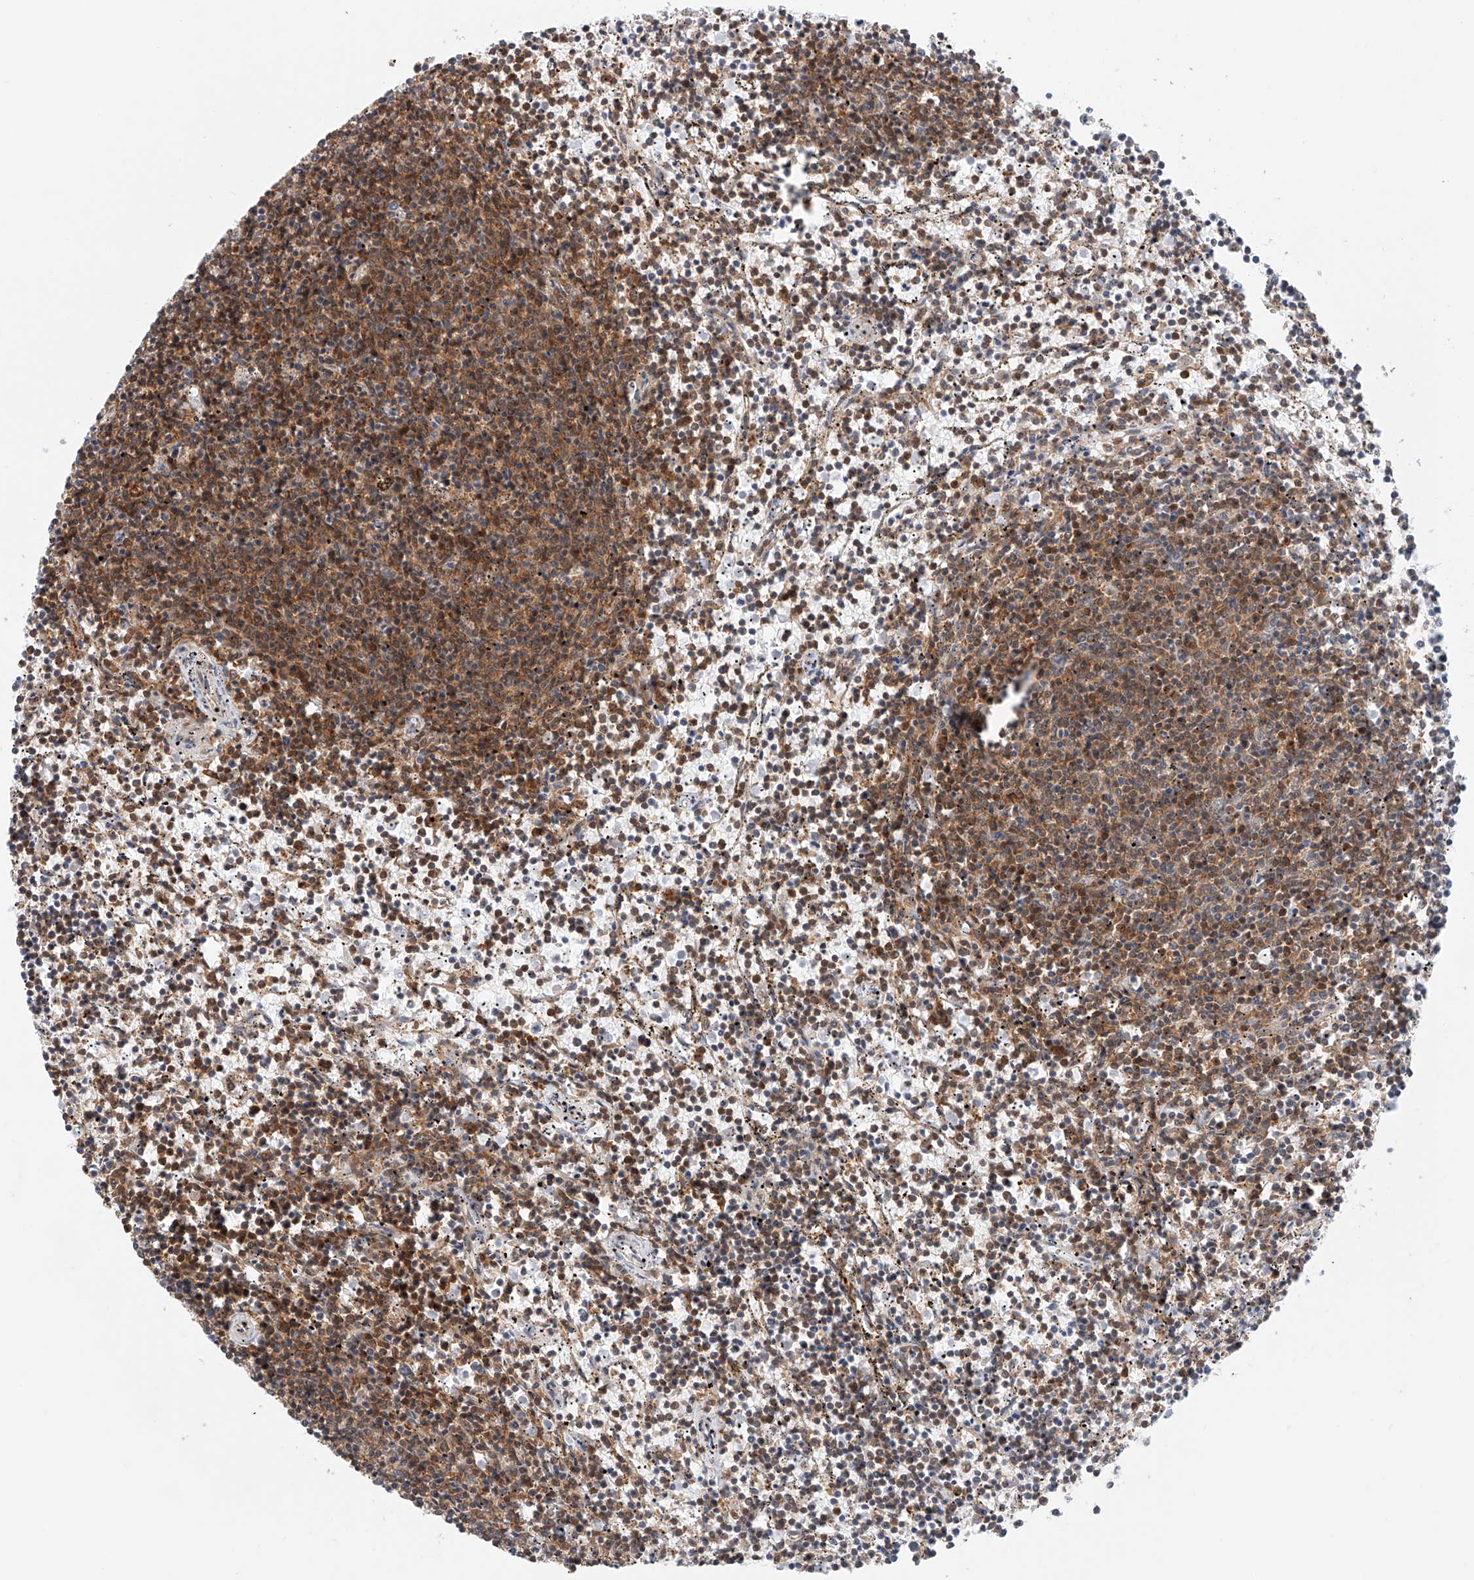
{"staining": {"intensity": "moderate", "quantity": "25%-75%", "location": "cytoplasmic/membranous"}, "tissue": "lymphoma", "cell_type": "Tumor cells", "image_type": "cancer", "snomed": [{"axis": "morphology", "description": "Malignant lymphoma, non-Hodgkin's type, Low grade"}, {"axis": "topography", "description": "Spleen"}], "caption": "Immunohistochemical staining of low-grade malignant lymphoma, non-Hodgkin's type shows moderate cytoplasmic/membranous protein positivity in approximately 25%-75% of tumor cells. The staining was performed using DAB, with brown indicating positive protein expression. Nuclei are stained blue with hematoxylin.", "gene": "MFN2", "patient": {"sex": "female", "age": 50}}